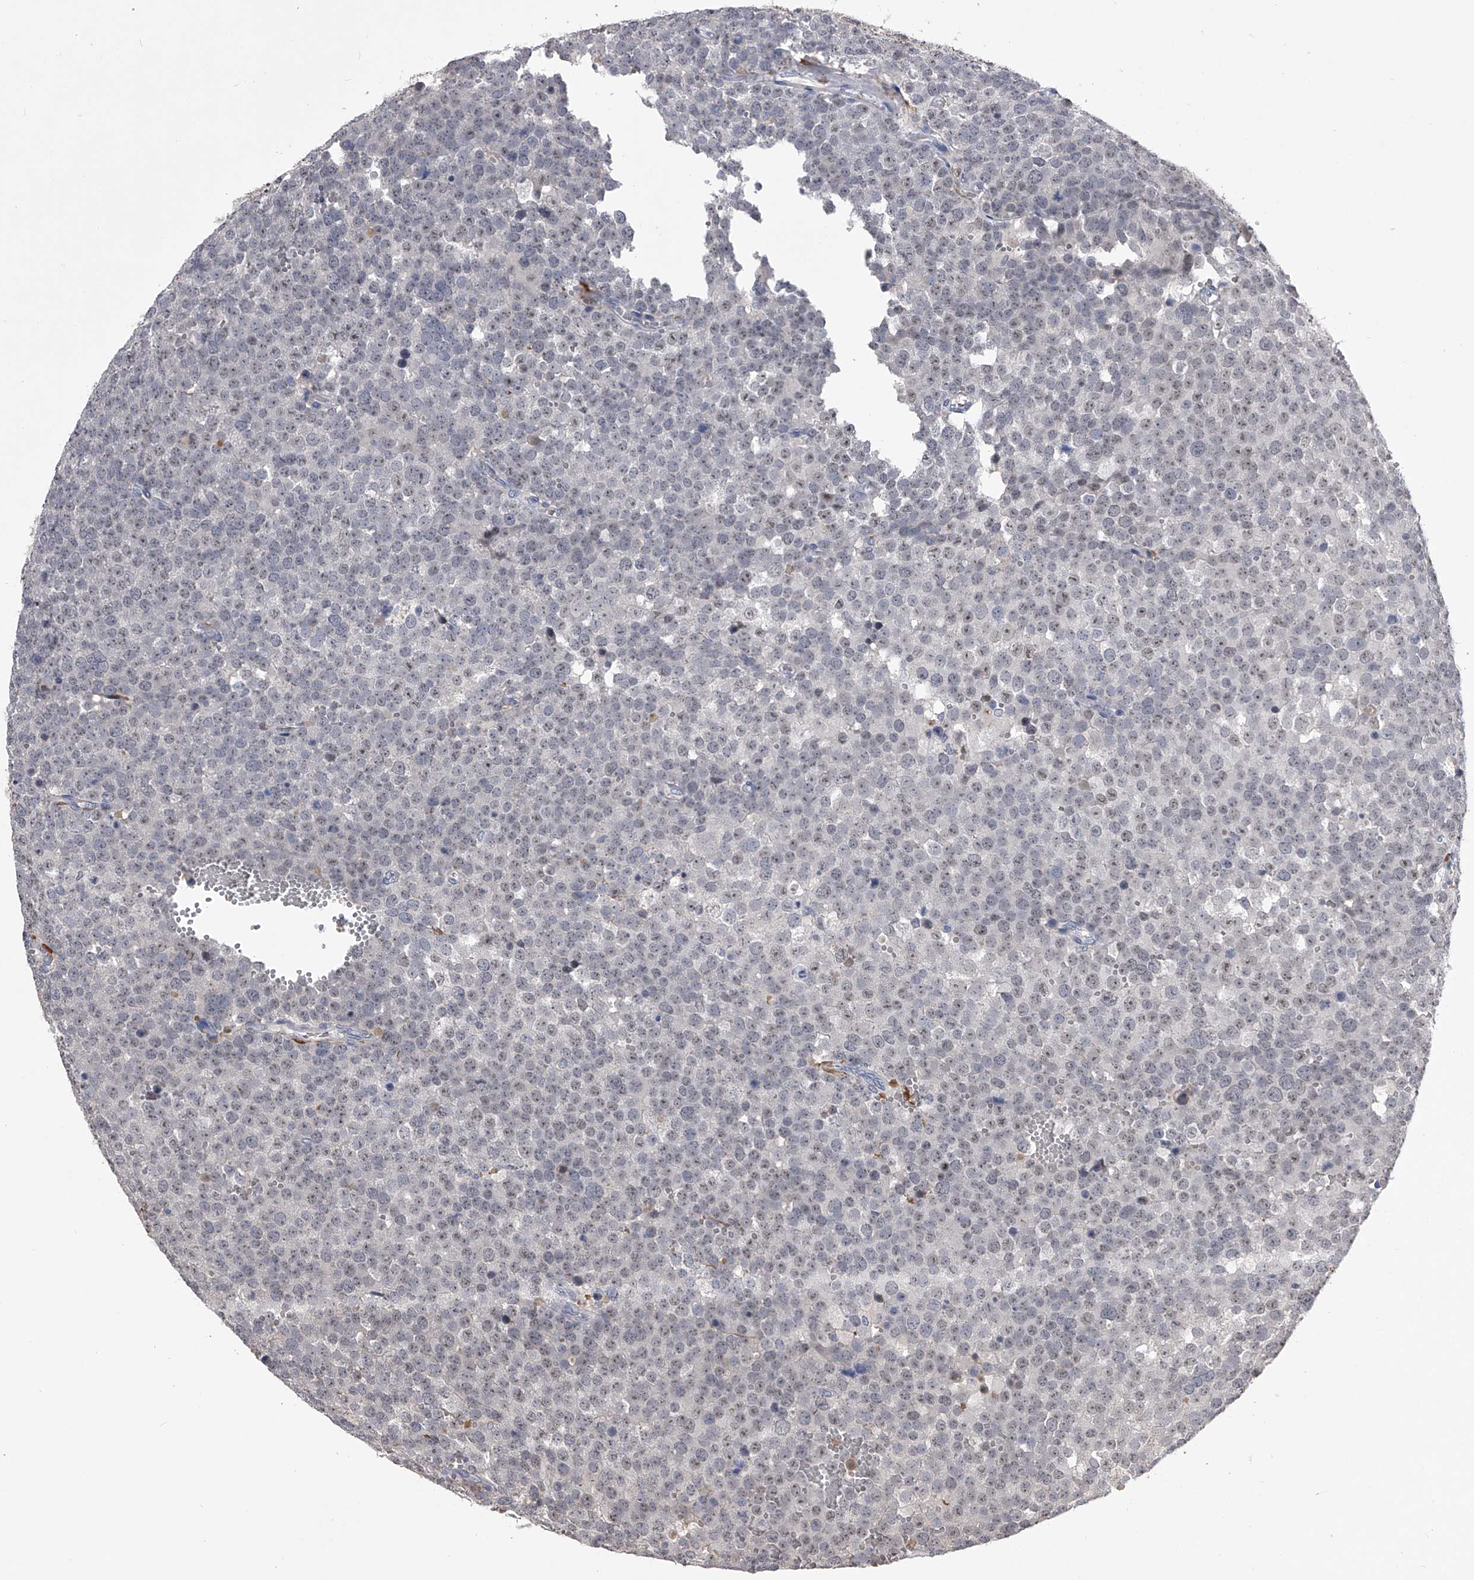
{"staining": {"intensity": "negative", "quantity": "none", "location": "none"}, "tissue": "testis cancer", "cell_type": "Tumor cells", "image_type": "cancer", "snomed": [{"axis": "morphology", "description": "Seminoma, NOS"}, {"axis": "topography", "description": "Testis"}], "caption": "Immunohistochemistry micrograph of seminoma (testis) stained for a protein (brown), which reveals no expression in tumor cells.", "gene": "MDN1", "patient": {"sex": "male", "age": 71}}